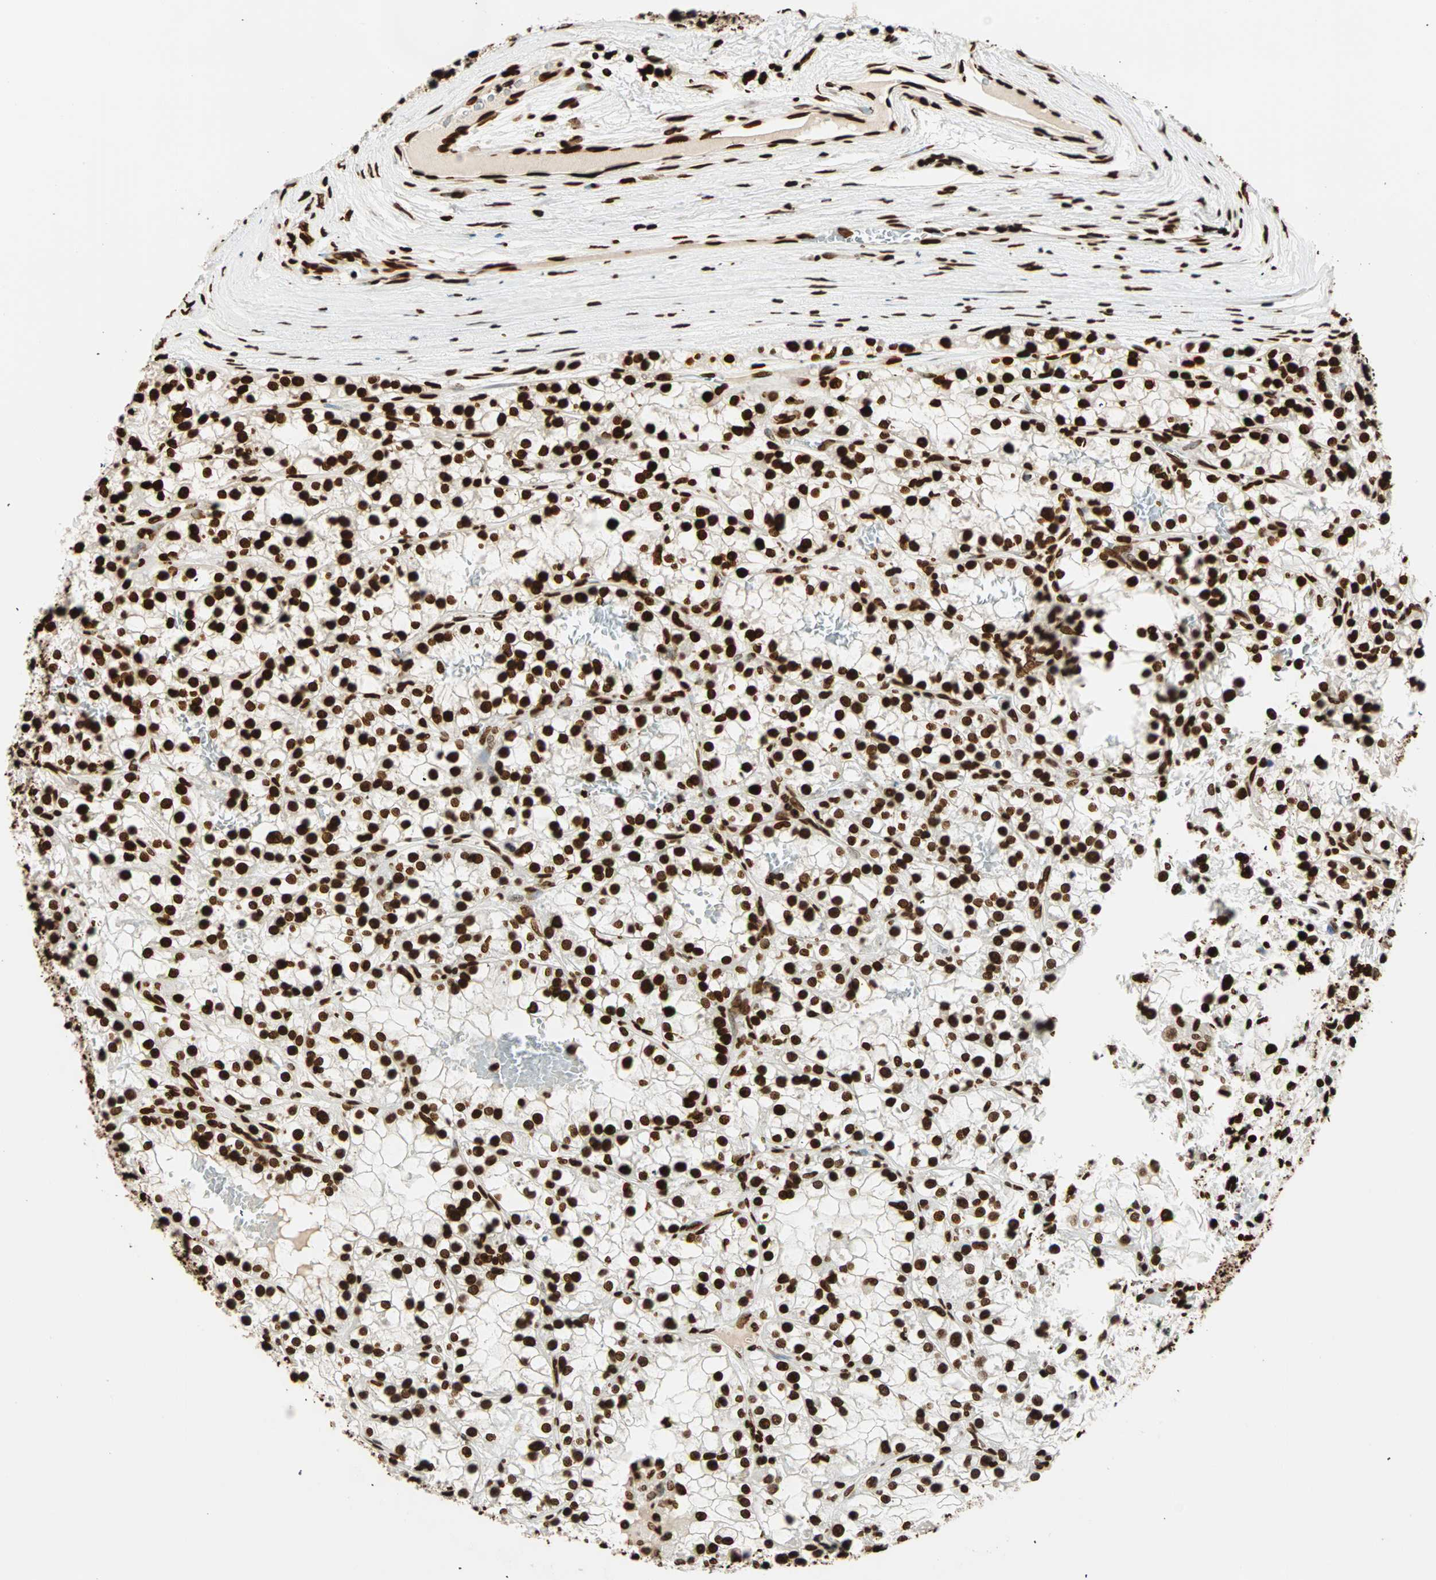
{"staining": {"intensity": "strong", "quantity": ">75%", "location": "nuclear"}, "tissue": "renal cancer", "cell_type": "Tumor cells", "image_type": "cancer", "snomed": [{"axis": "morphology", "description": "Adenocarcinoma, NOS"}, {"axis": "topography", "description": "Kidney"}], "caption": "Immunohistochemistry (IHC) histopathology image of renal cancer stained for a protein (brown), which shows high levels of strong nuclear expression in about >75% of tumor cells.", "gene": "GLI2", "patient": {"sex": "female", "age": 52}}